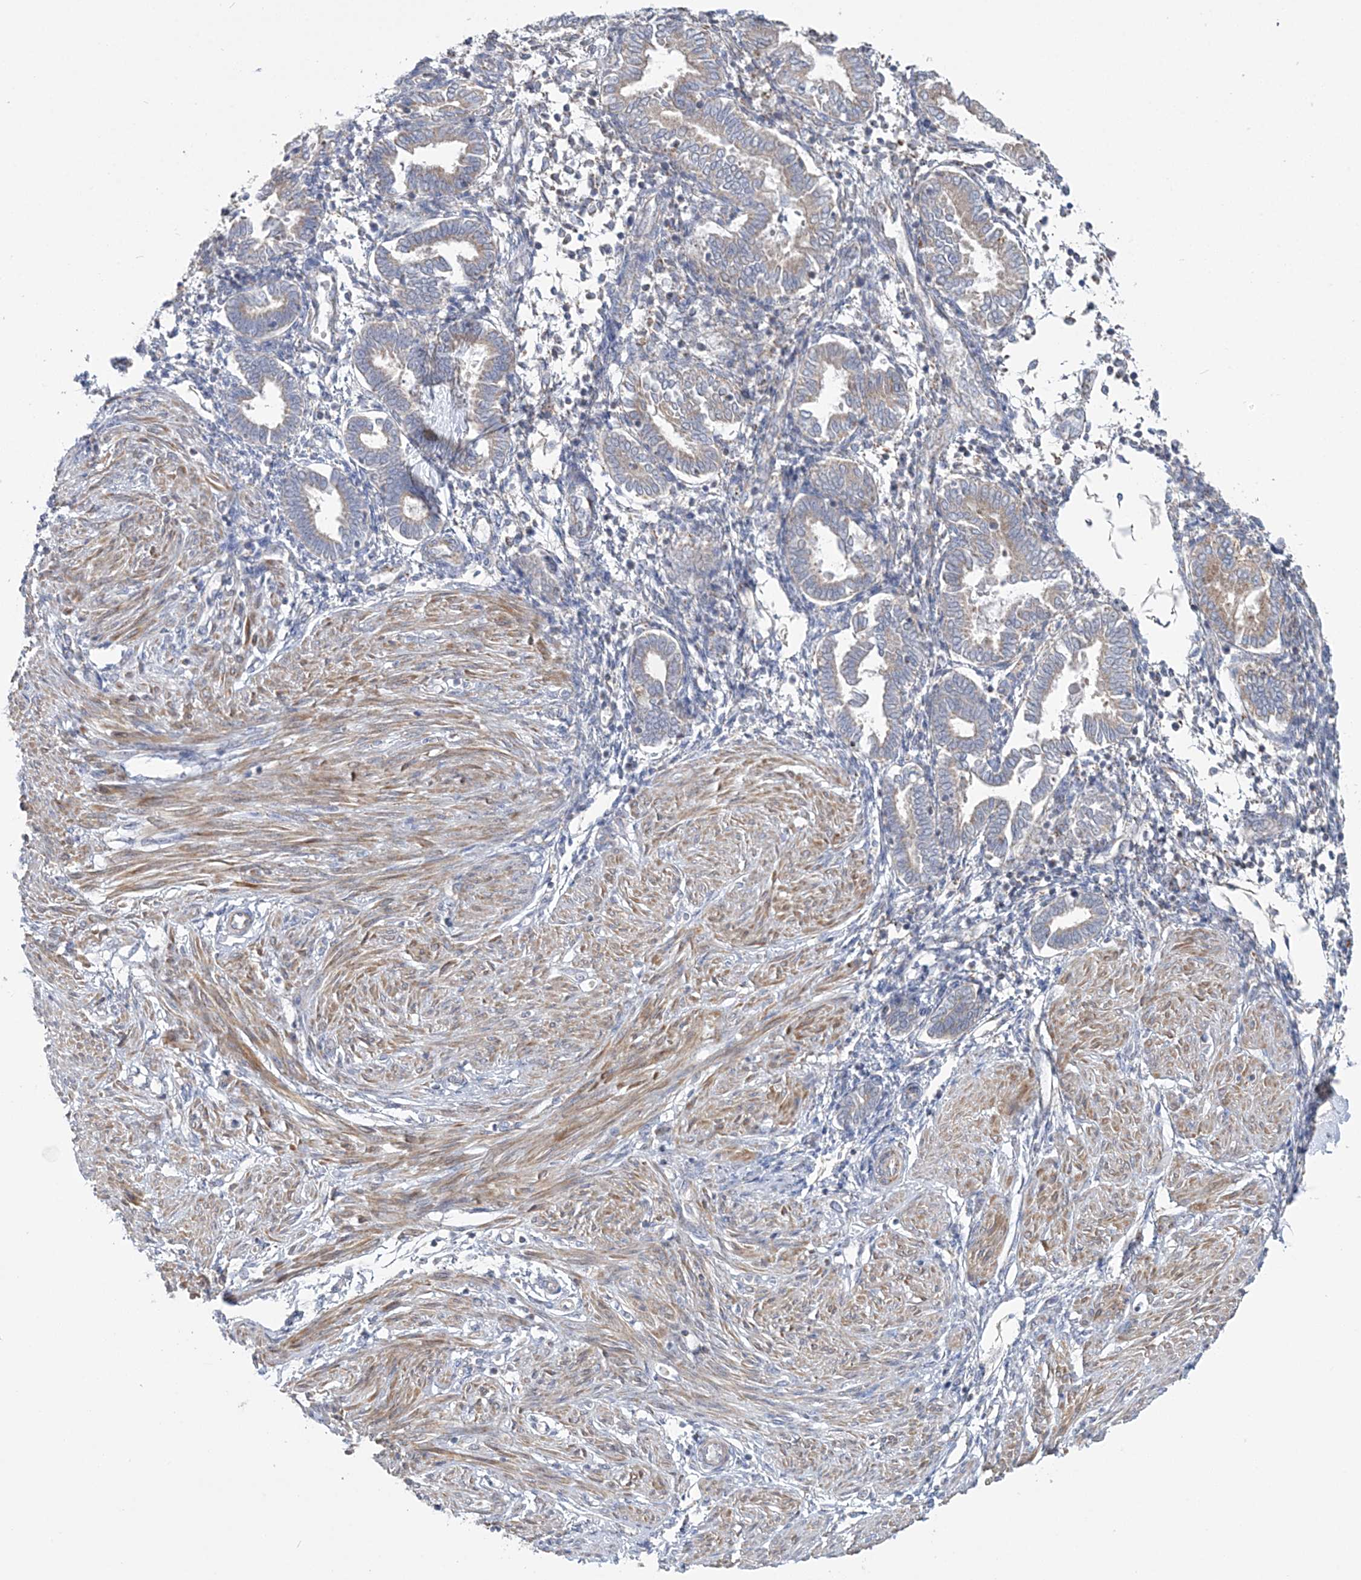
{"staining": {"intensity": "weak", "quantity": "25%-75%", "location": "cytoplasmic/membranous"}, "tissue": "endometrium", "cell_type": "Cells in endometrial stroma", "image_type": "normal", "snomed": [{"axis": "morphology", "description": "Normal tissue, NOS"}, {"axis": "topography", "description": "Endometrium"}], "caption": "Immunohistochemistry (IHC) staining of benign endometrium, which exhibits low levels of weak cytoplasmic/membranous staining in approximately 25%-75% of cells in endometrial stroma indicating weak cytoplasmic/membranous protein positivity. The staining was performed using DAB (brown) for protein detection and nuclei were counterstained in hematoxylin (blue).", "gene": "MMADHC", "patient": {"sex": "female", "age": 53}}